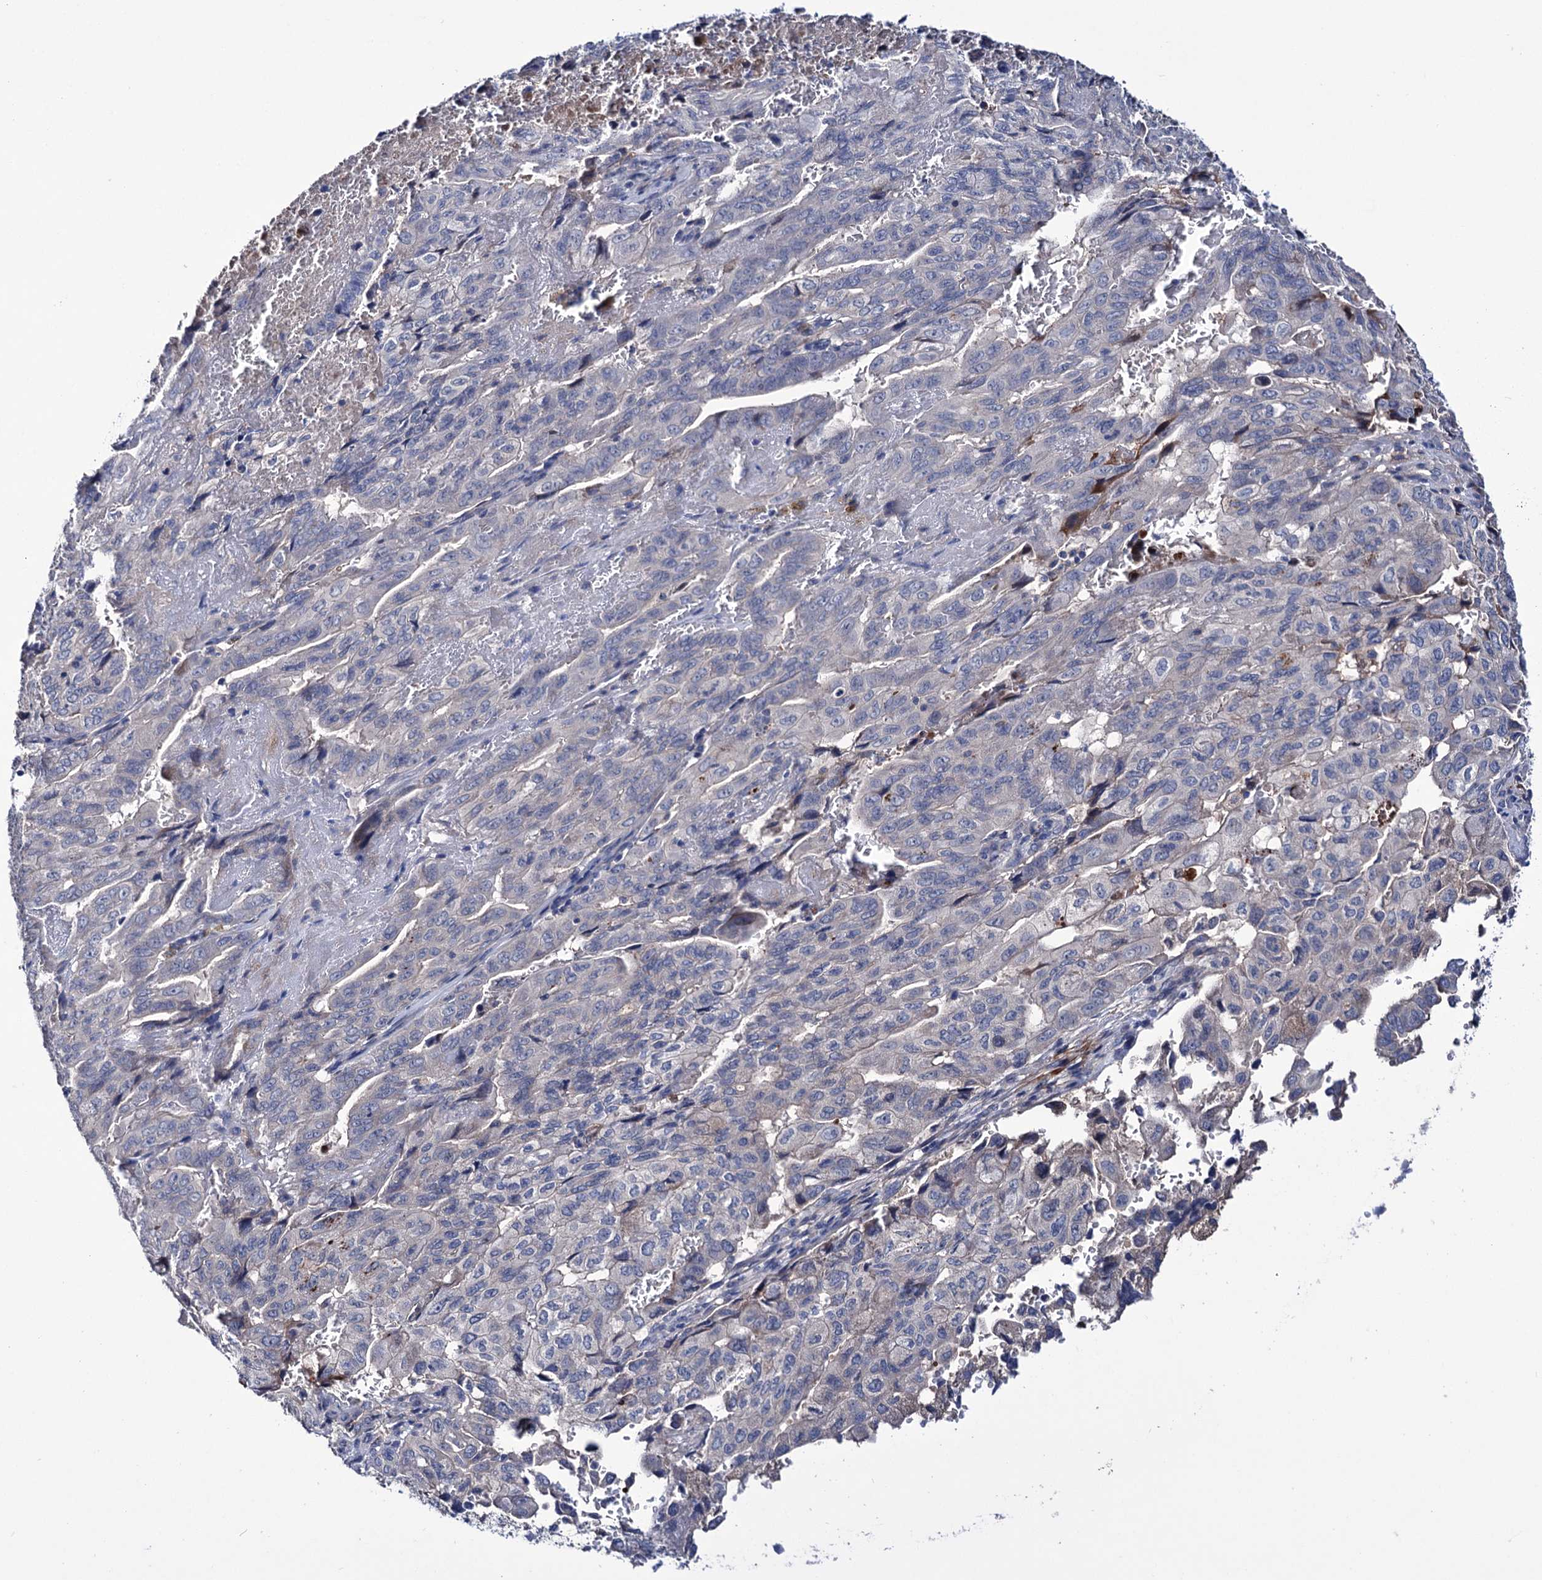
{"staining": {"intensity": "negative", "quantity": "none", "location": "none"}, "tissue": "pancreatic cancer", "cell_type": "Tumor cells", "image_type": "cancer", "snomed": [{"axis": "morphology", "description": "Adenocarcinoma, NOS"}, {"axis": "topography", "description": "Pancreas"}], "caption": "Pancreatic cancer was stained to show a protein in brown. There is no significant positivity in tumor cells. Brightfield microscopy of IHC stained with DAB (brown) and hematoxylin (blue), captured at high magnification.", "gene": "PPP1R32", "patient": {"sex": "male", "age": 51}}